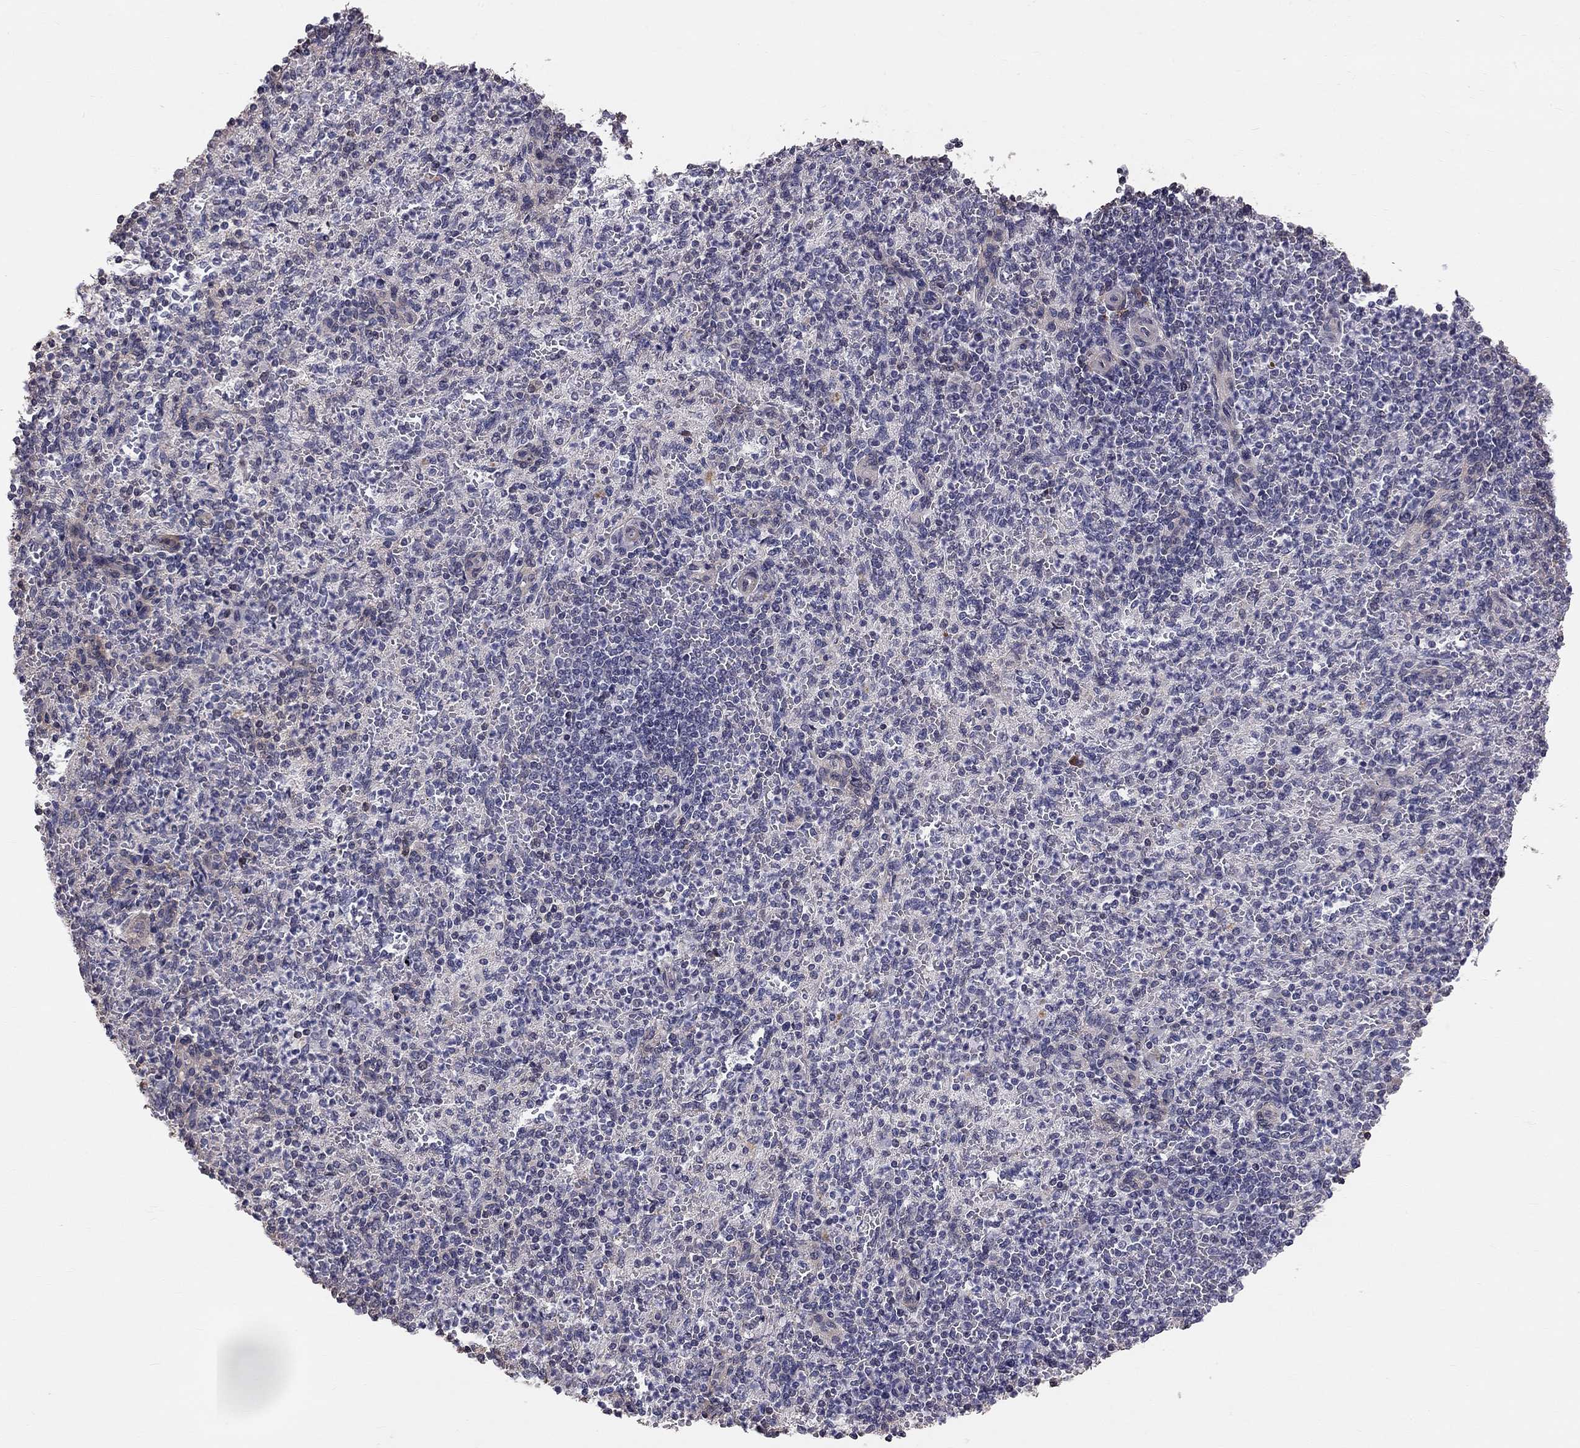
{"staining": {"intensity": "negative", "quantity": "none", "location": "none"}, "tissue": "spleen", "cell_type": "Cells in red pulp", "image_type": "normal", "snomed": [{"axis": "morphology", "description": "Normal tissue, NOS"}, {"axis": "topography", "description": "Spleen"}], "caption": "Immunohistochemical staining of benign human spleen displays no significant staining in cells in red pulp. (IHC, brightfield microscopy, high magnification).", "gene": "GJB4", "patient": {"sex": "female", "age": 74}}